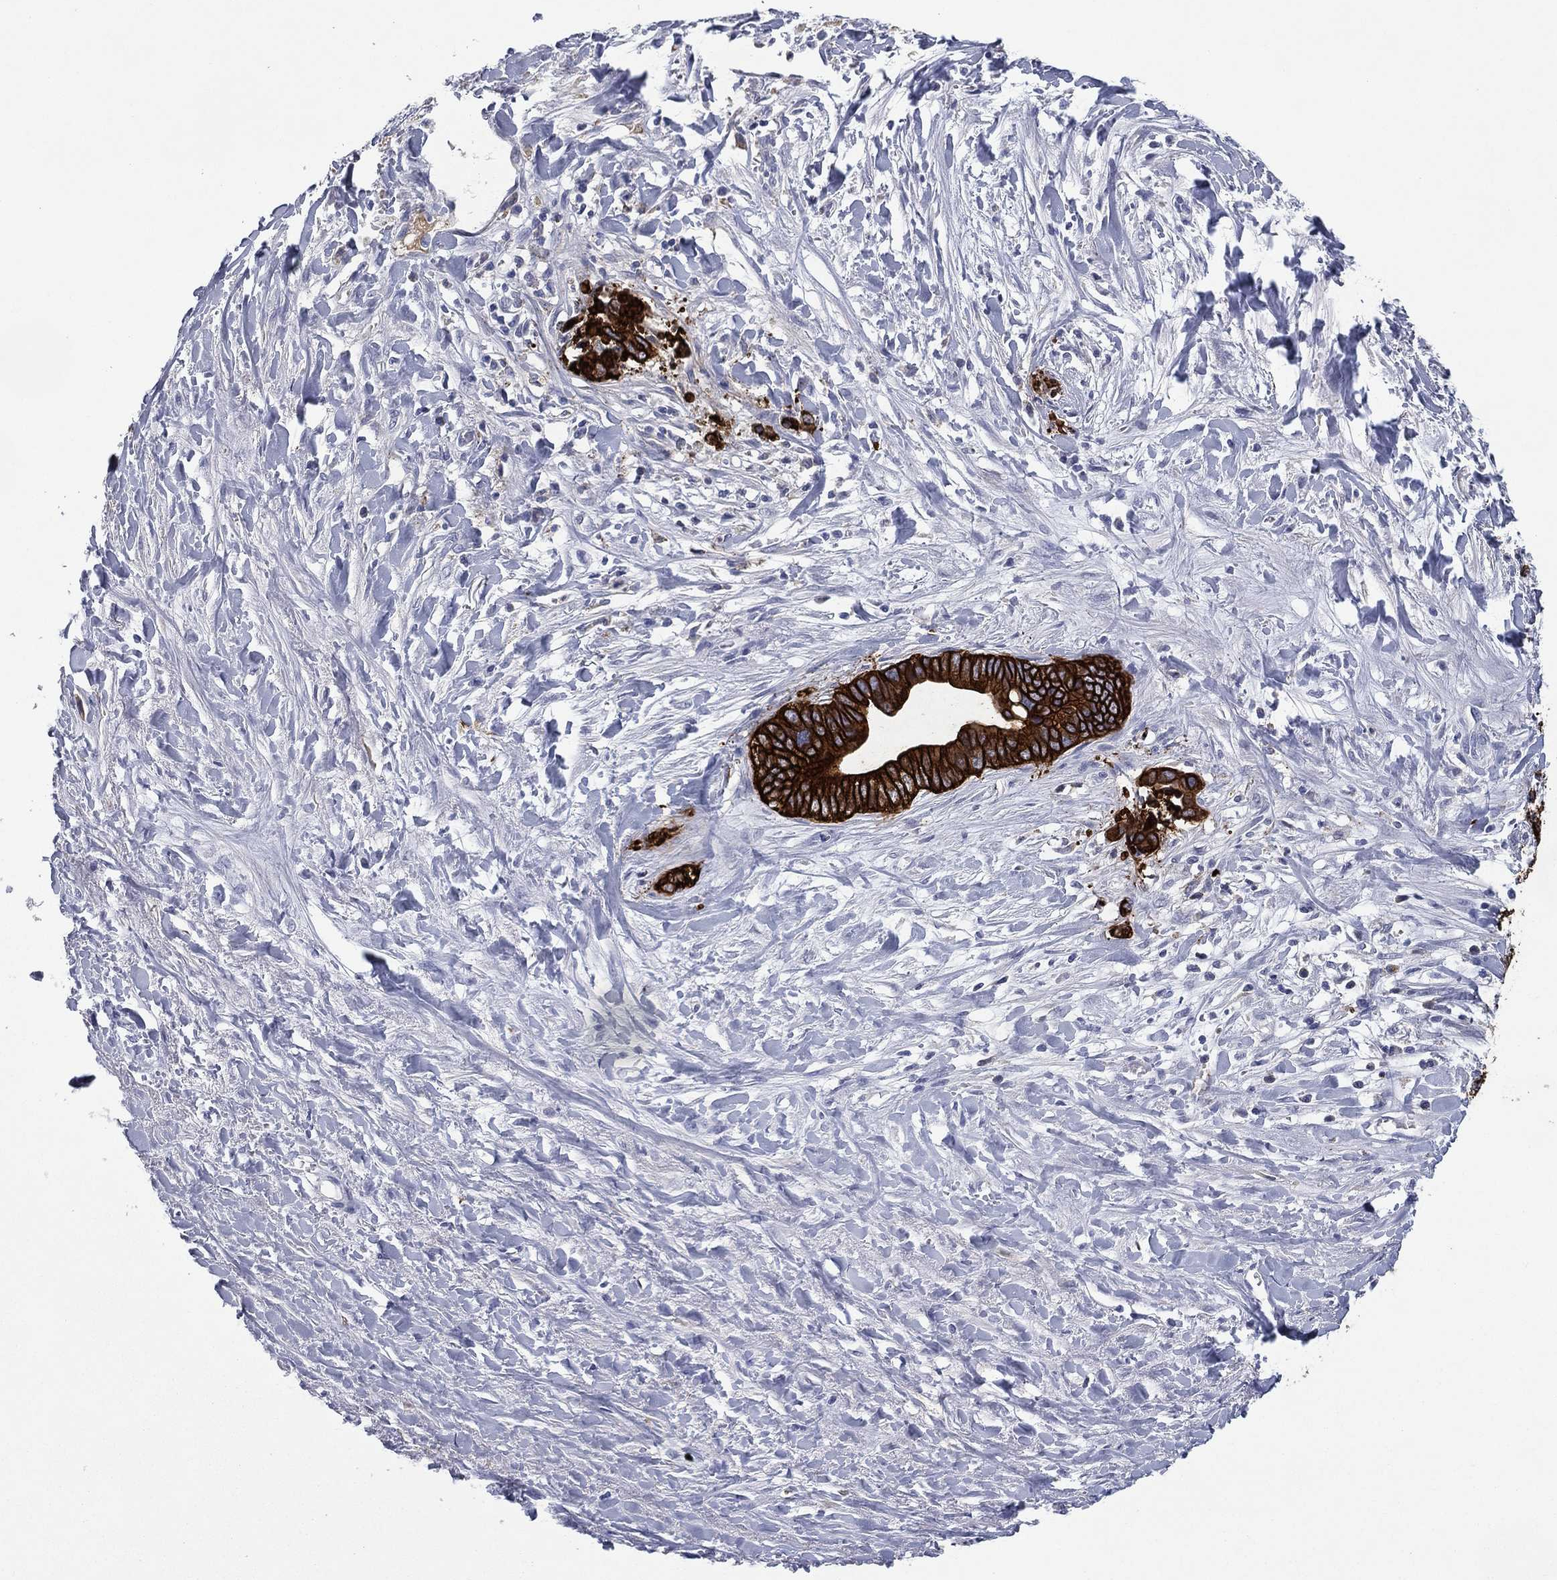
{"staining": {"intensity": "strong", "quantity": ">75%", "location": "cytoplasmic/membranous"}, "tissue": "liver cancer", "cell_type": "Tumor cells", "image_type": "cancer", "snomed": [{"axis": "morphology", "description": "Cholangiocarcinoma"}, {"axis": "topography", "description": "Liver"}], "caption": "Protein staining displays strong cytoplasmic/membranous staining in approximately >75% of tumor cells in cholangiocarcinoma (liver). Nuclei are stained in blue.", "gene": "KRT7", "patient": {"sex": "female", "age": 79}}